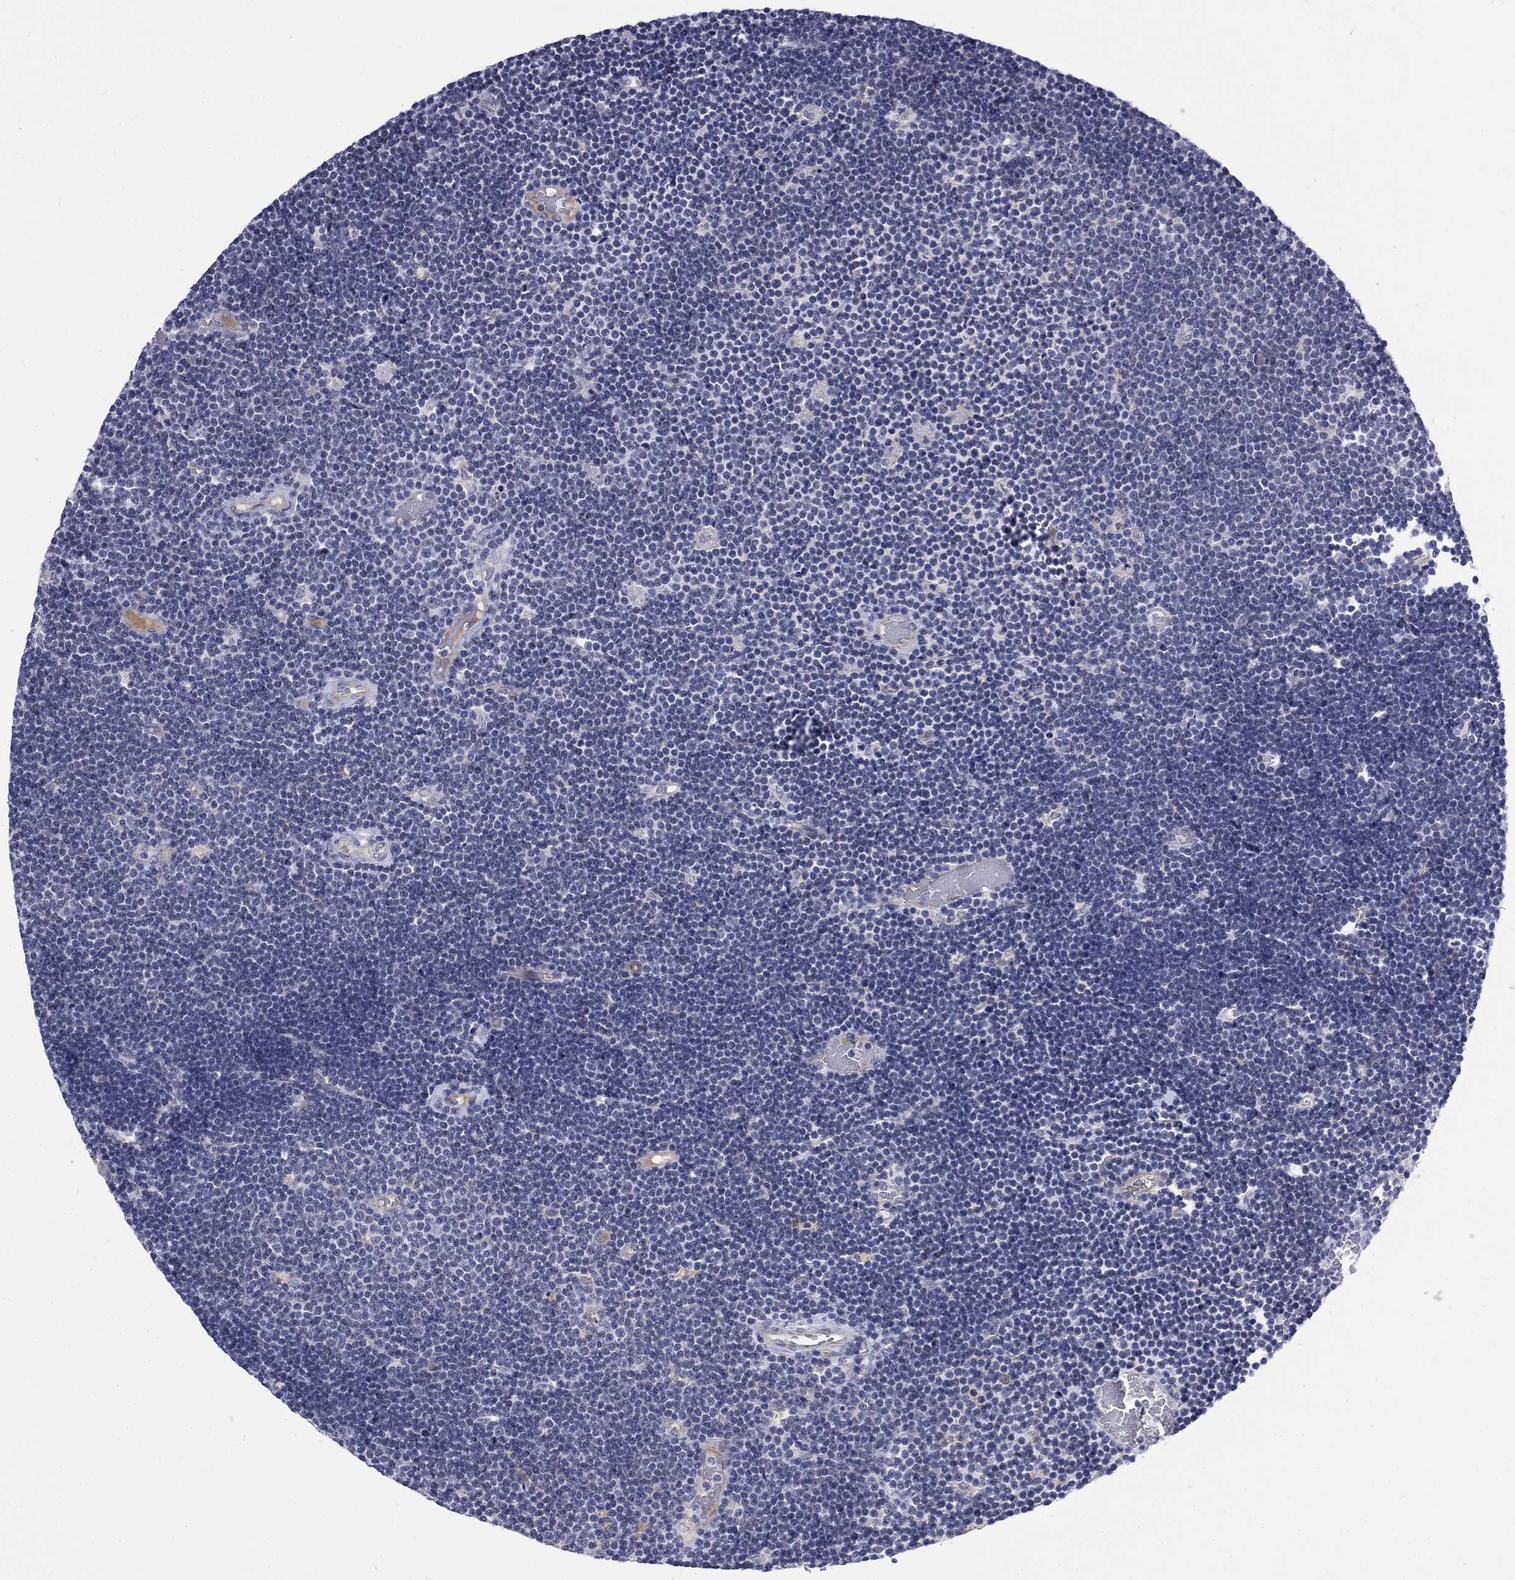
{"staining": {"intensity": "negative", "quantity": "none", "location": "none"}, "tissue": "lymphoma", "cell_type": "Tumor cells", "image_type": "cancer", "snomed": [{"axis": "morphology", "description": "Malignant lymphoma, non-Hodgkin's type, Low grade"}, {"axis": "topography", "description": "Brain"}], "caption": "Photomicrograph shows no protein positivity in tumor cells of lymphoma tissue.", "gene": "PHKA1", "patient": {"sex": "female", "age": 66}}